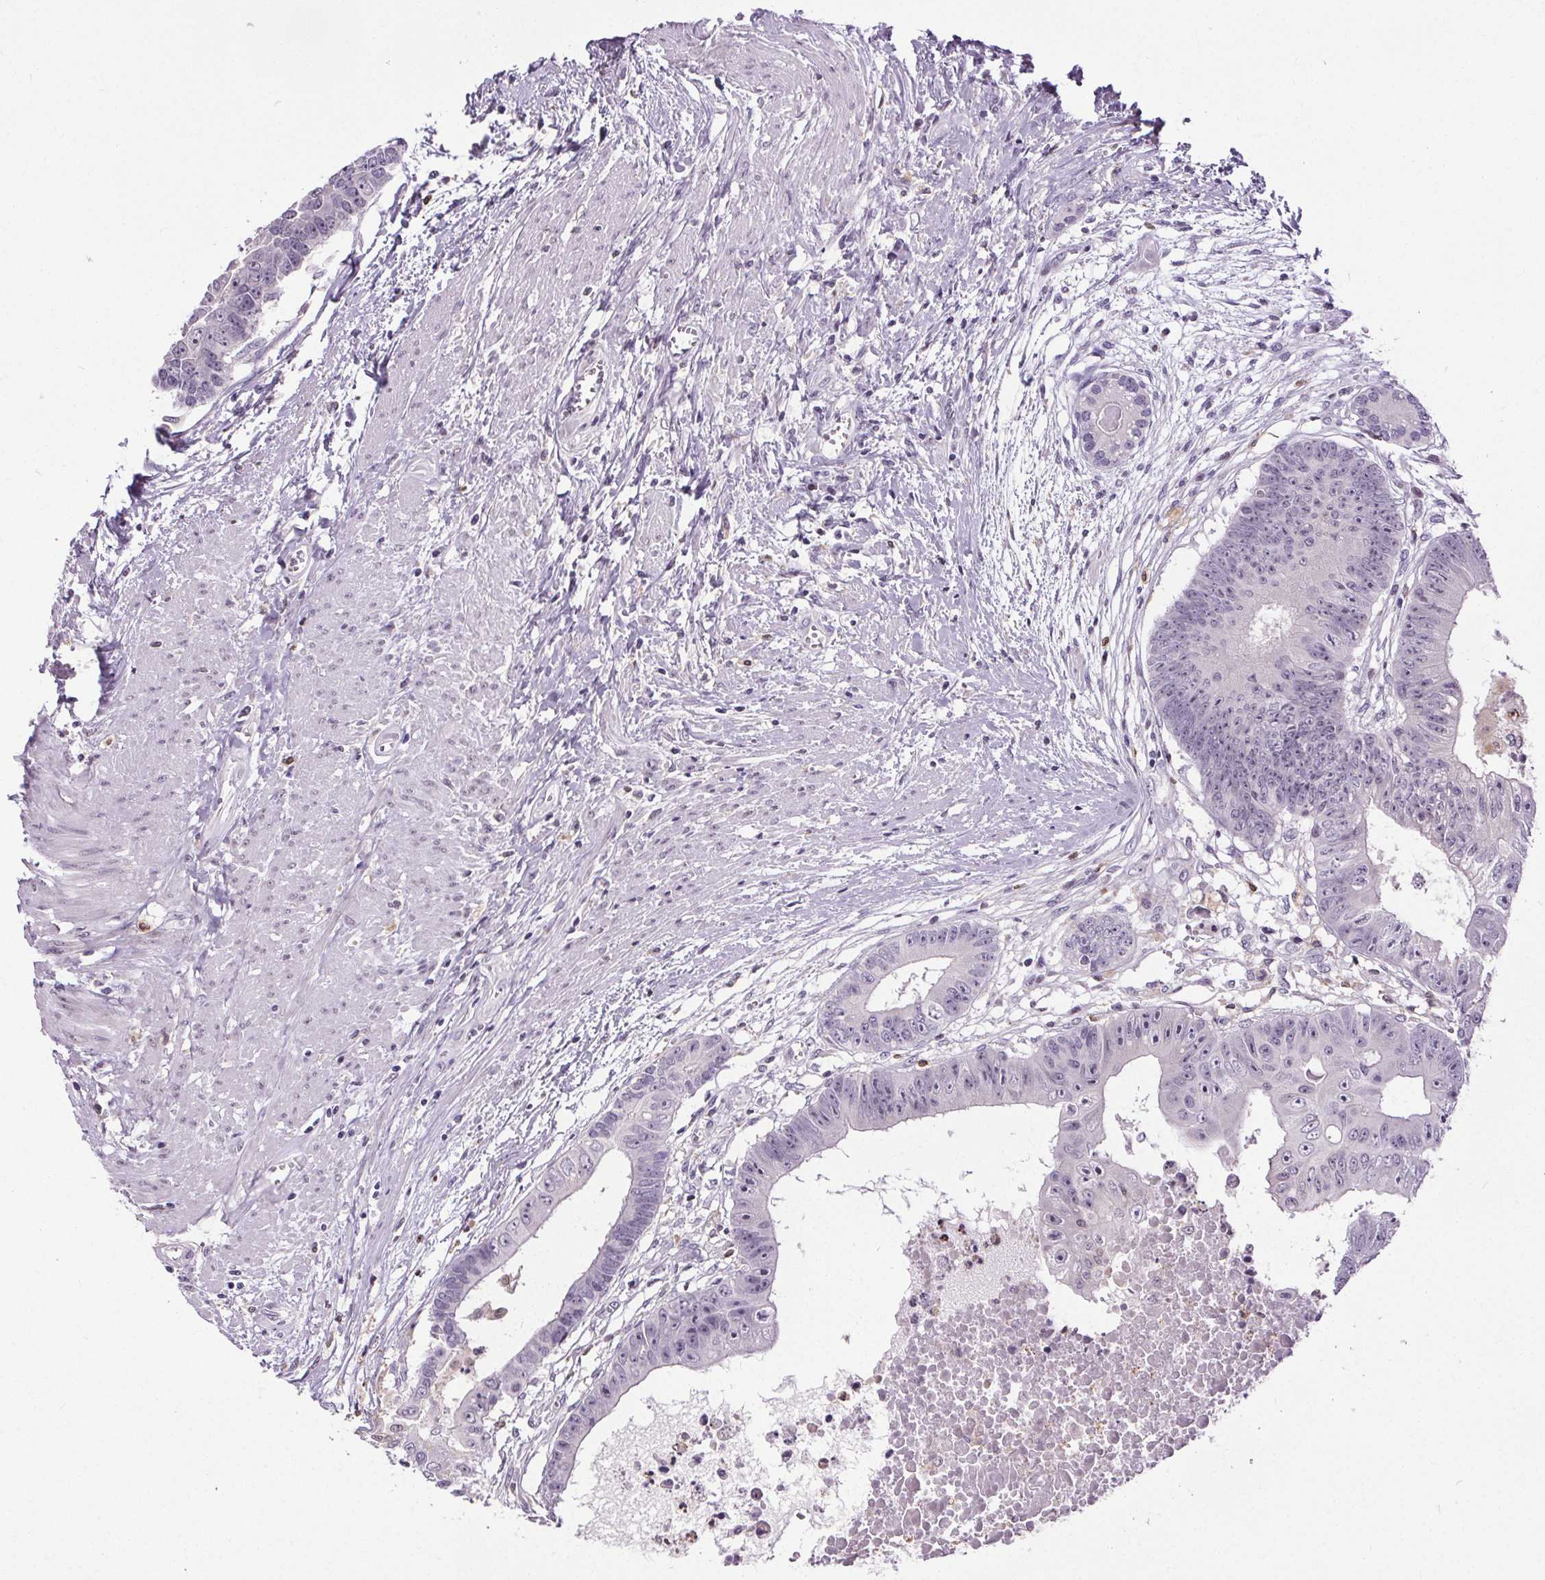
{"staining": {"intensity": "negative", "quantity": "none", "location": "none"}, "tissue": "colorectal cancer", "cell_type": "Tumor cells", "image_type": "cancer", "snomed": [{"axis": "morphology", "description": "Adenocarcinoma, NOS"}, {"axis": "topography", "description": "Rectum"}], "caption": "This is a image of immunohistochemistry (IHC) staining of colorectal adenocarcinoma, which shows no positivity in tumor cells. (Stains: DAB (3,3'-diaminobenzidine) IHC with hematoxylin counter stain, Microscopy: brightfield microscopy at high magnification).", "gene": "TMEM240", "patient": {"sex": "male", "age": 63}}